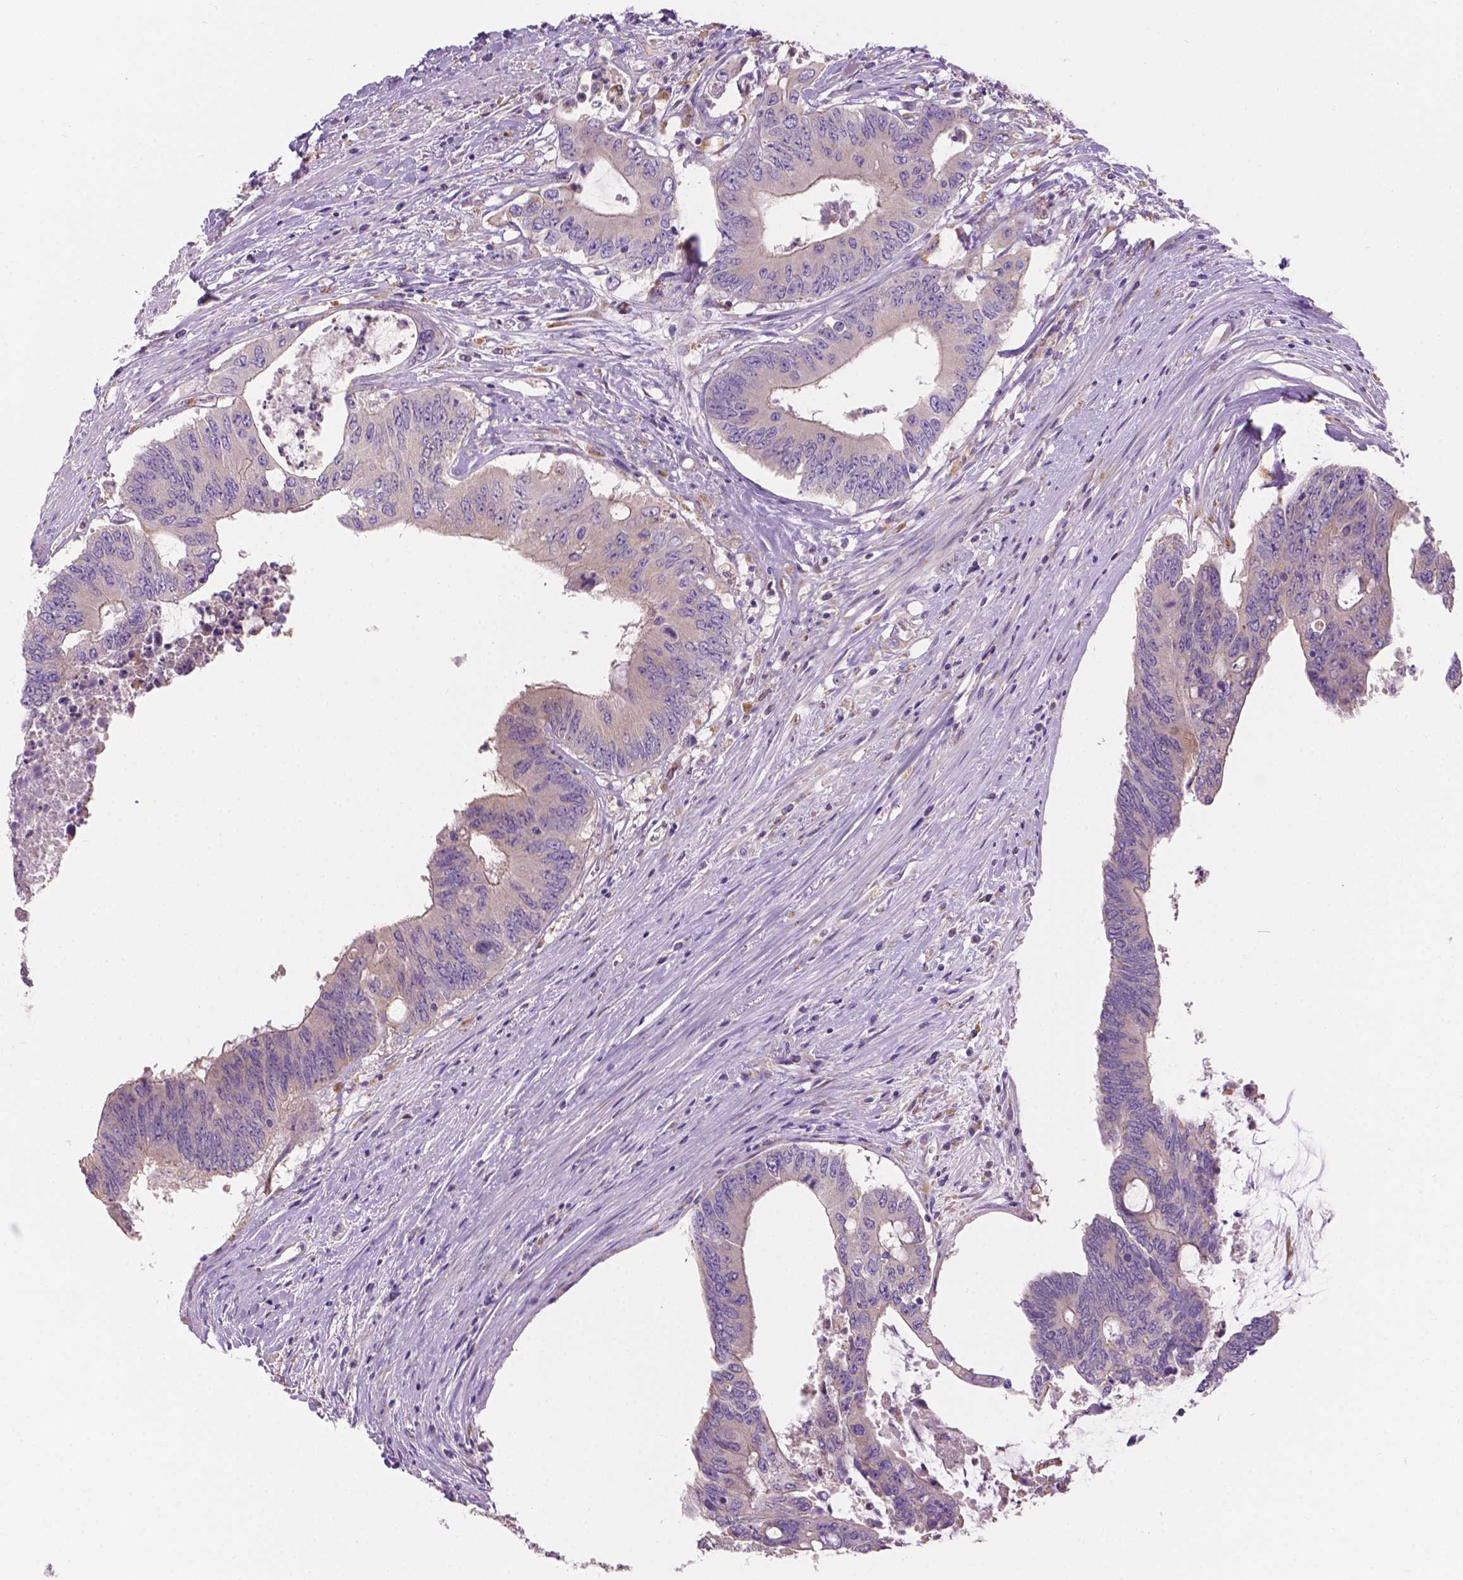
{"staining": {"intensity": "negative", "quantity": "none", "location": "none"}, "tissue": "colorectal cancer", "cell_type": "Tumor cells", "image_type": "cancer", "snomed": [{"axis": "morphology", "description": "Adenocarcinoma, NOS"}, {"axis": "topography", "description": "Rectum"}], "caption": "A photomicrograph of colorectal cancer stained for a protein reveals no brown staining in tumor cells.", "gene": "CDH7", "patient": {"sex": "male", "age": 59}}